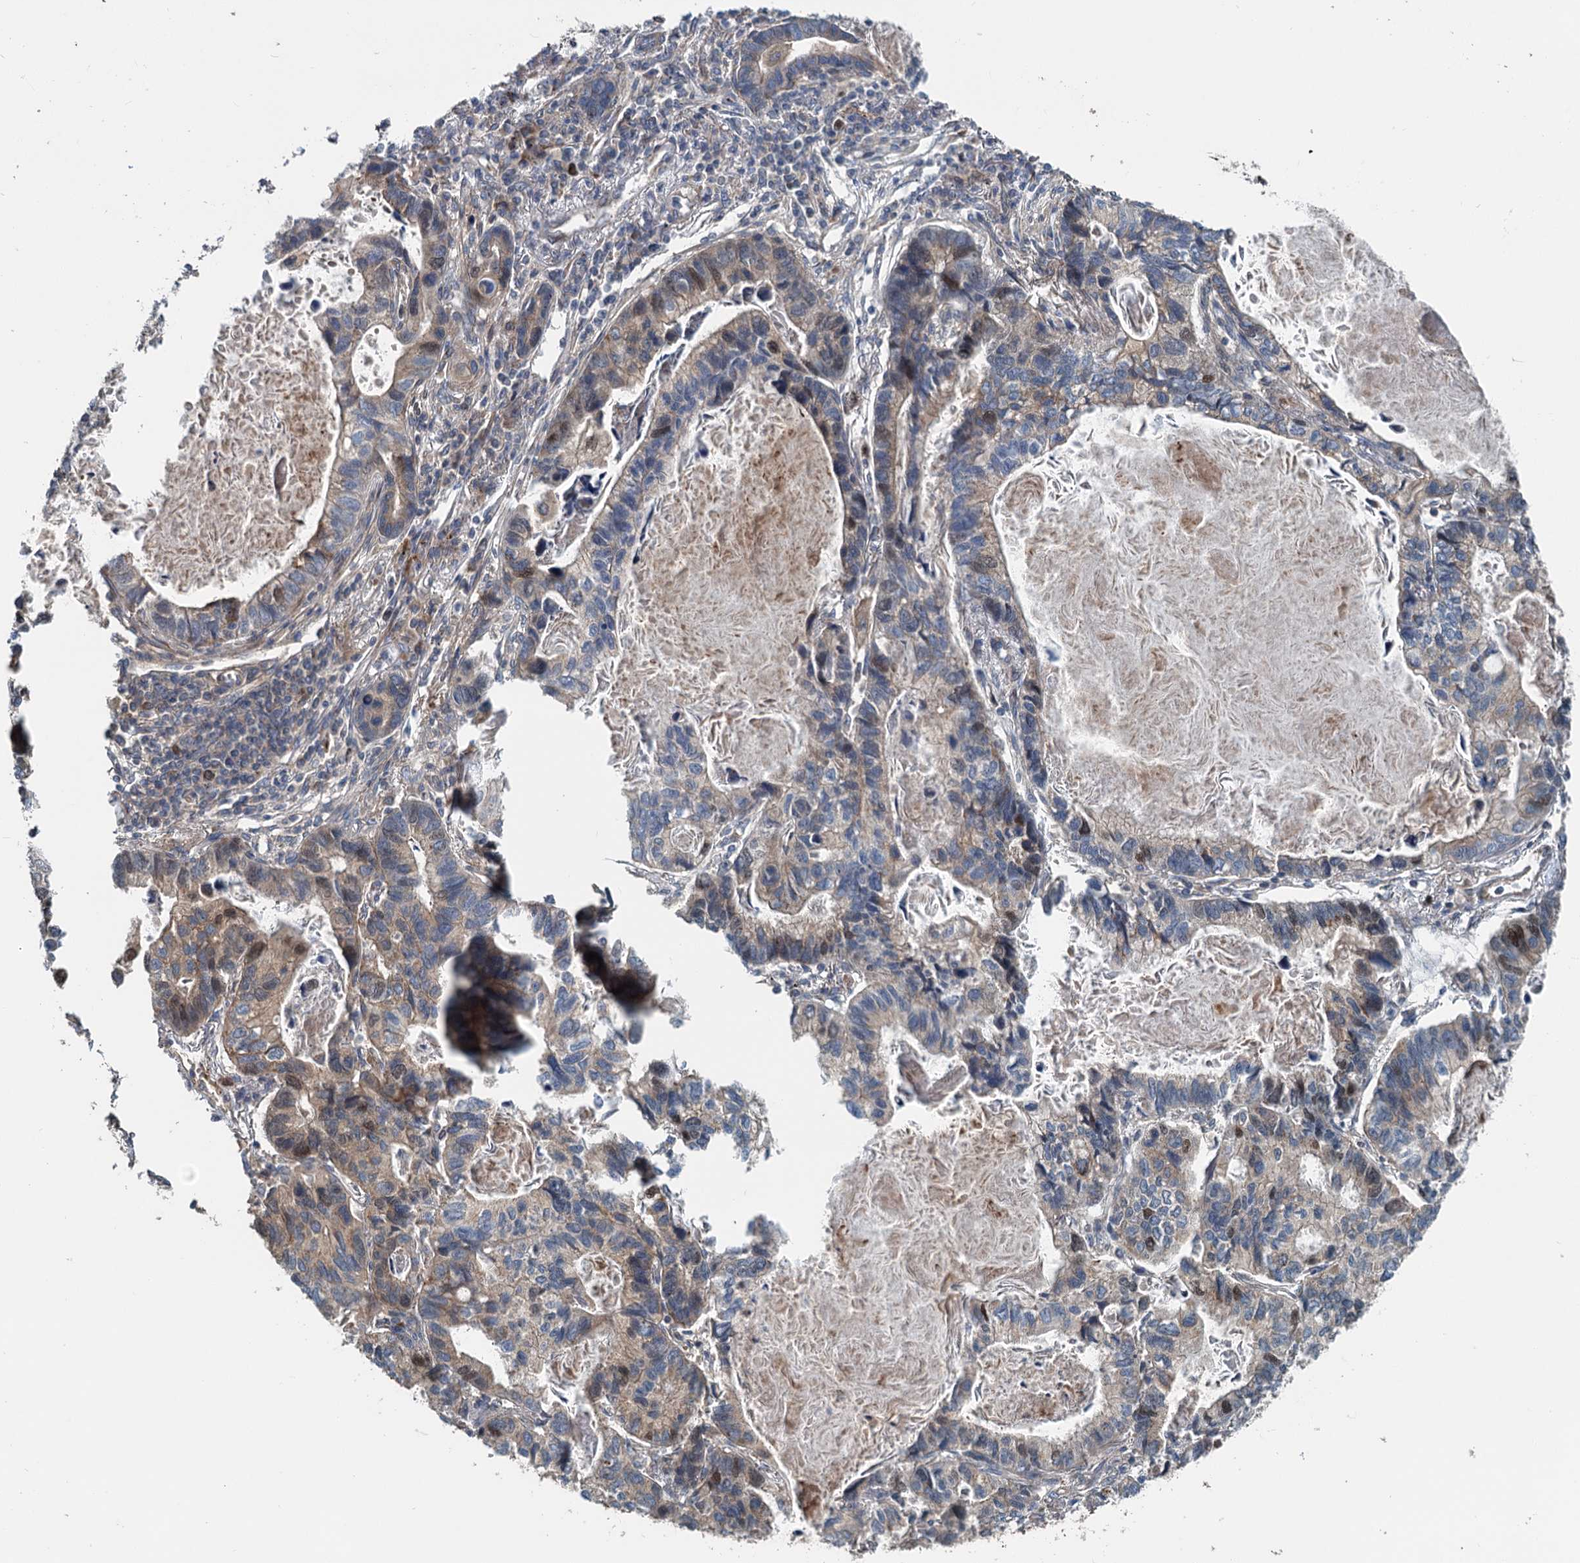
{"staining": {"intensity": "weak", "quantity": "25%-75%", "location": "cytoplasmic/membranous,nuclear"}, "tissue": "lung cancer", "cell_type": "Tumor cells", "image_type": "cancer", "snomed": [{"axis": "morphology", "description": "Adenocarcinoma, NOS"}, {"axis": "topography", "description": "Lung"}], "caption": "Immunohistochemistry photomicrograph of lung cancer (adenocarcinoma) stained for a protein (brown), which reveals low levels of weak cytoplasmic/membranous and nuclear staining in approximately 25%-75% of tumor cells.", "gene": "TEDC1", "patient": {"sex": "male", "age": 67}}